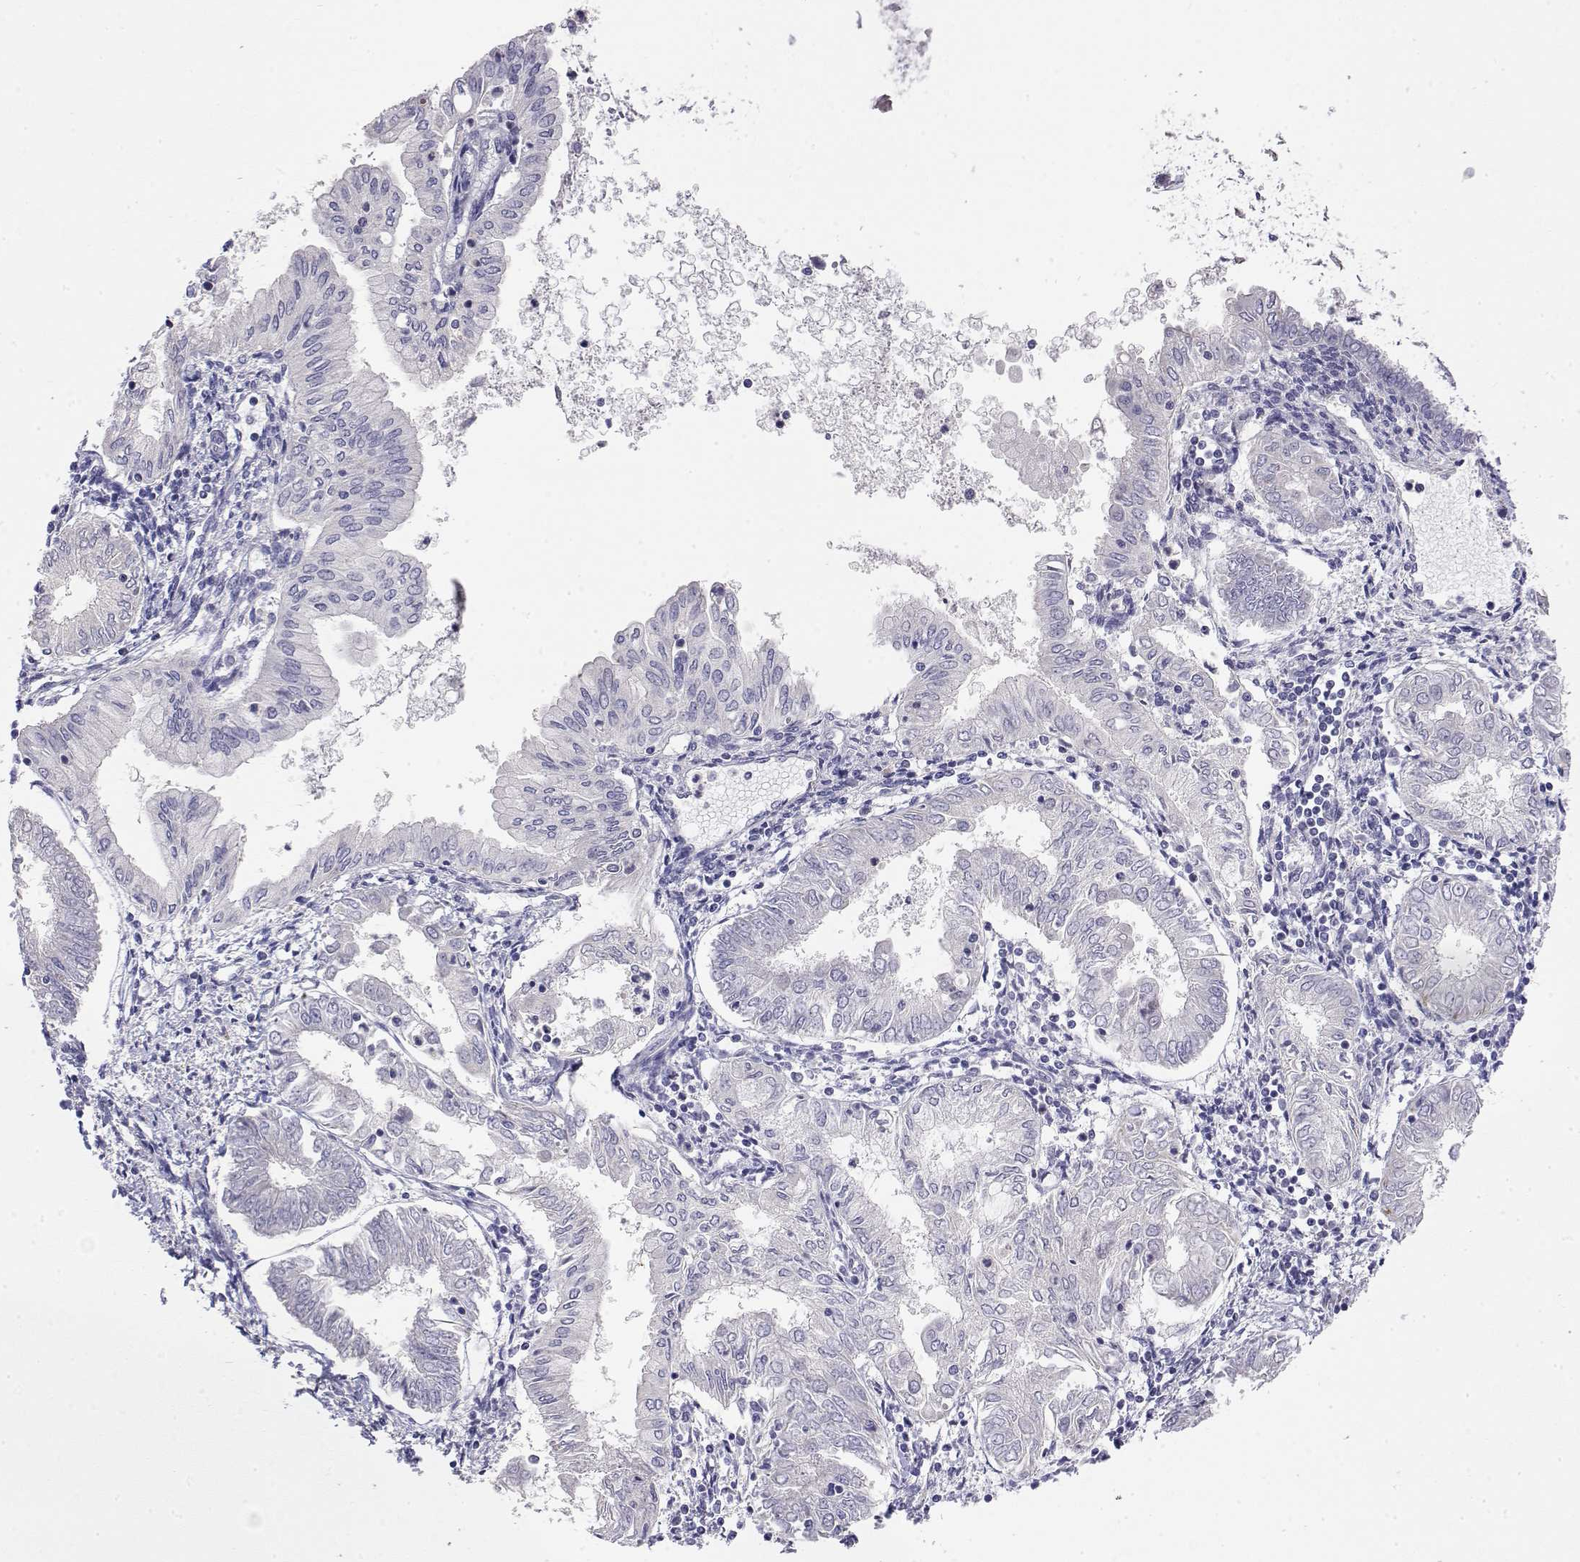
{"staining": {"intensity": "negative", "quantity": "none", "location": "none"}, "tissue": "endometrial cancer", "cell_type": "Tumor cells", "image_type": "cancer", "snomed": [{"axis": "morphology", "description": "Adenocarcinoma, NOS"}, {"axis": "topography", "description": "Endometrium"}], "caption": "This histopathology image is of endometrial adenocarcinoma stained with immunohistochemistry (IHC) to label a protein in brown with the nuclei are counter-stained blue. There is no positivity in tumor cells.", "gene": "GGACT", "patient": {"sex": "female", "age": 68}}